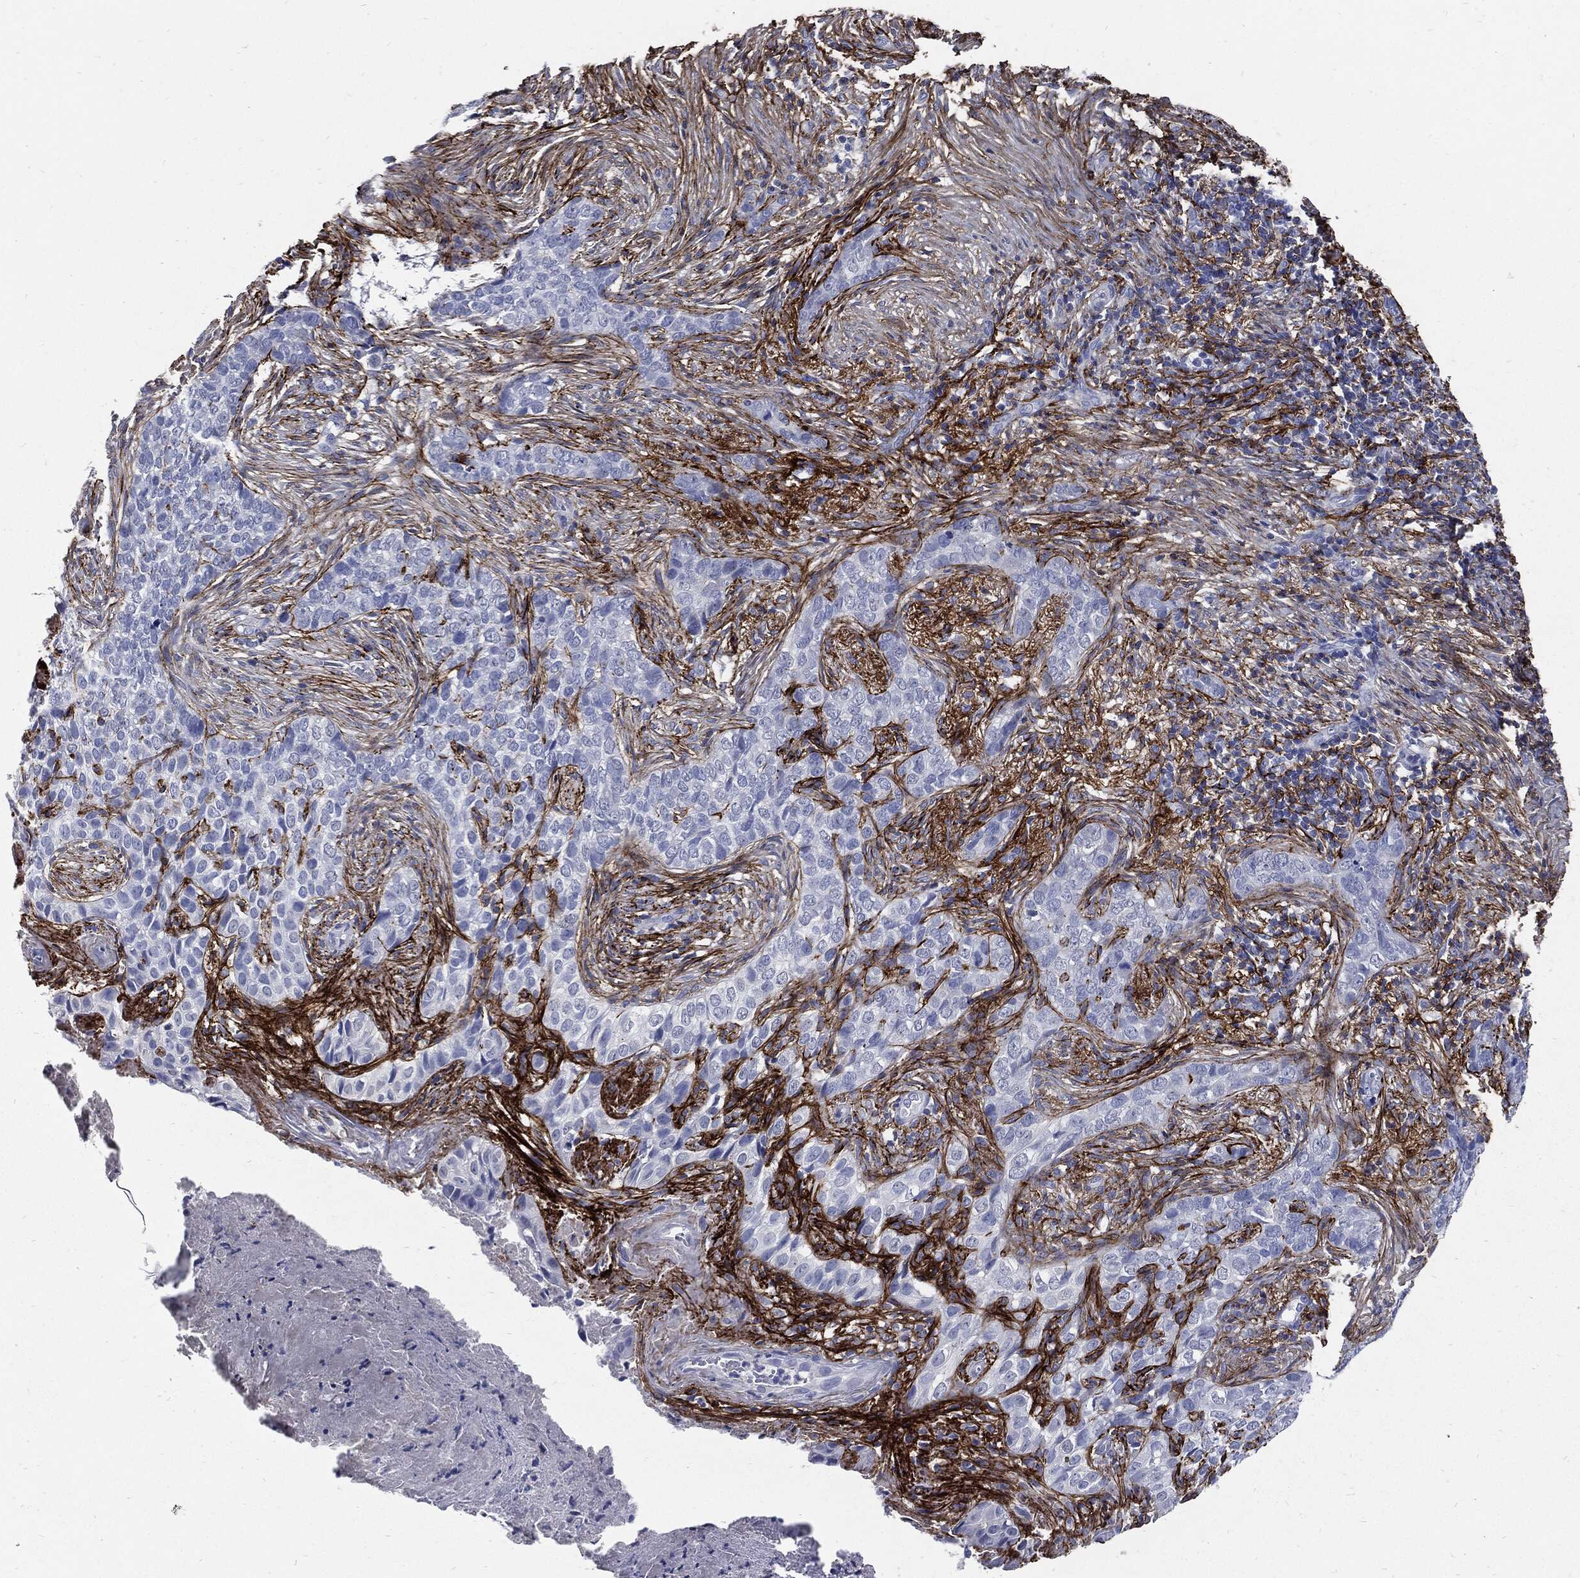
{"staining": {"intensity": "negative", "quantity": "none", "location": "none"}, "tissue": "skin cancer", "cell_type": "Tumor cells", "image_type": "cancer", "snomed": [{"axis": "morphology", "description": "Squamous cell carcinoma, NOS"}, {"axis": "topography", "description": "Skin"}], "caption": "This is a photomicrograph of immunohistochemistry (IHC) staining of skin squamous cell carcinoma, which shows no staining in tumor cells.", "gene": "FBN1", "patient": {"sex": "male", "age": 88}}